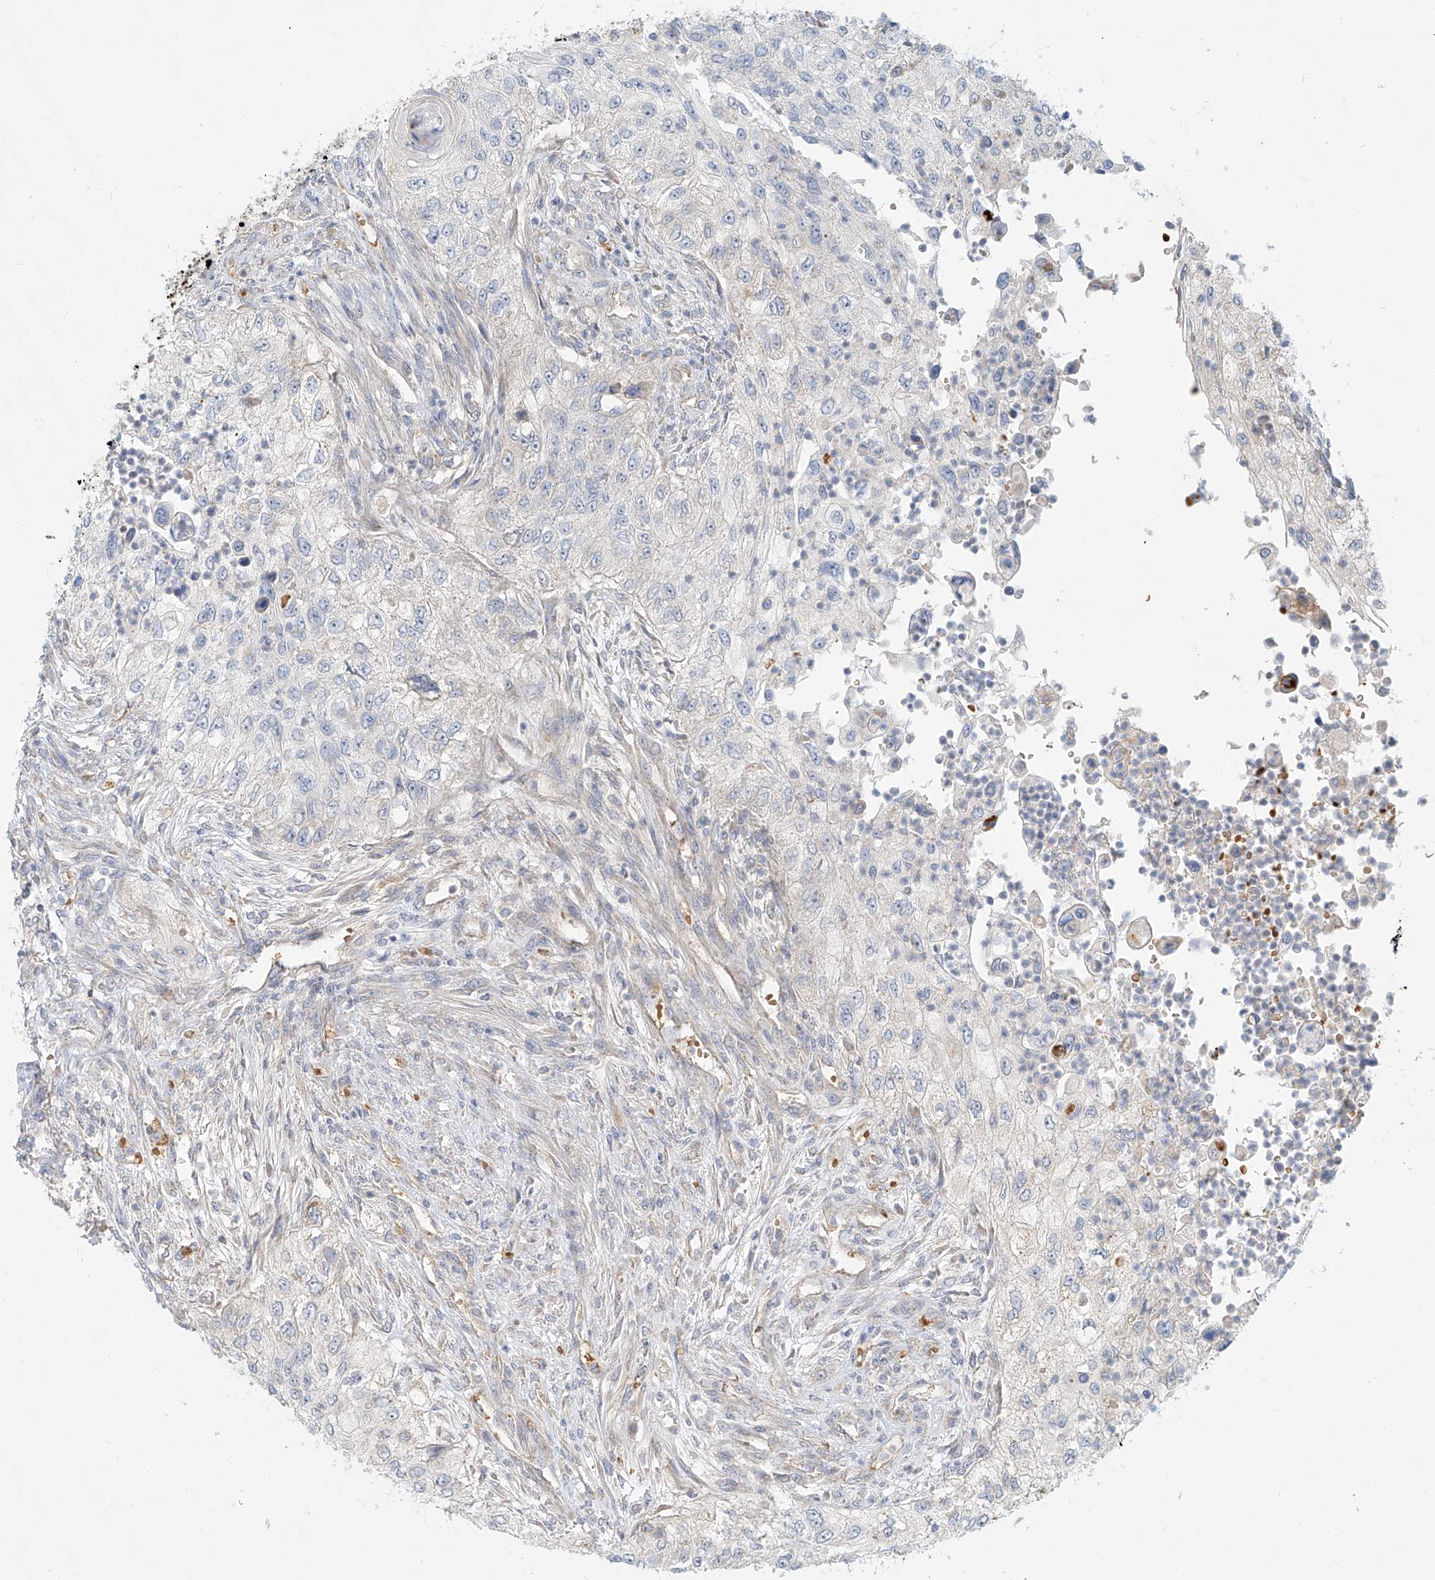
{"staining": {"intensity": "negative", "quantity": "none", "location": "none"}, "tissue": "urothelial cancer", "cell_type": "Tumor cells", "image_type": "cancer", "snomed": [{"axis": "morphology", "description": "Urothelial carcinoma, High grade"}, {"axis": "topography", "description": "Urinary bladder"}], "caption": "Urothelial cancer stained for a protein using immunohistochemistry (IHC) reveals no staining tumor cells.", "gene": "SYTL3", "patient": {"sex": "female", "age": 60}}